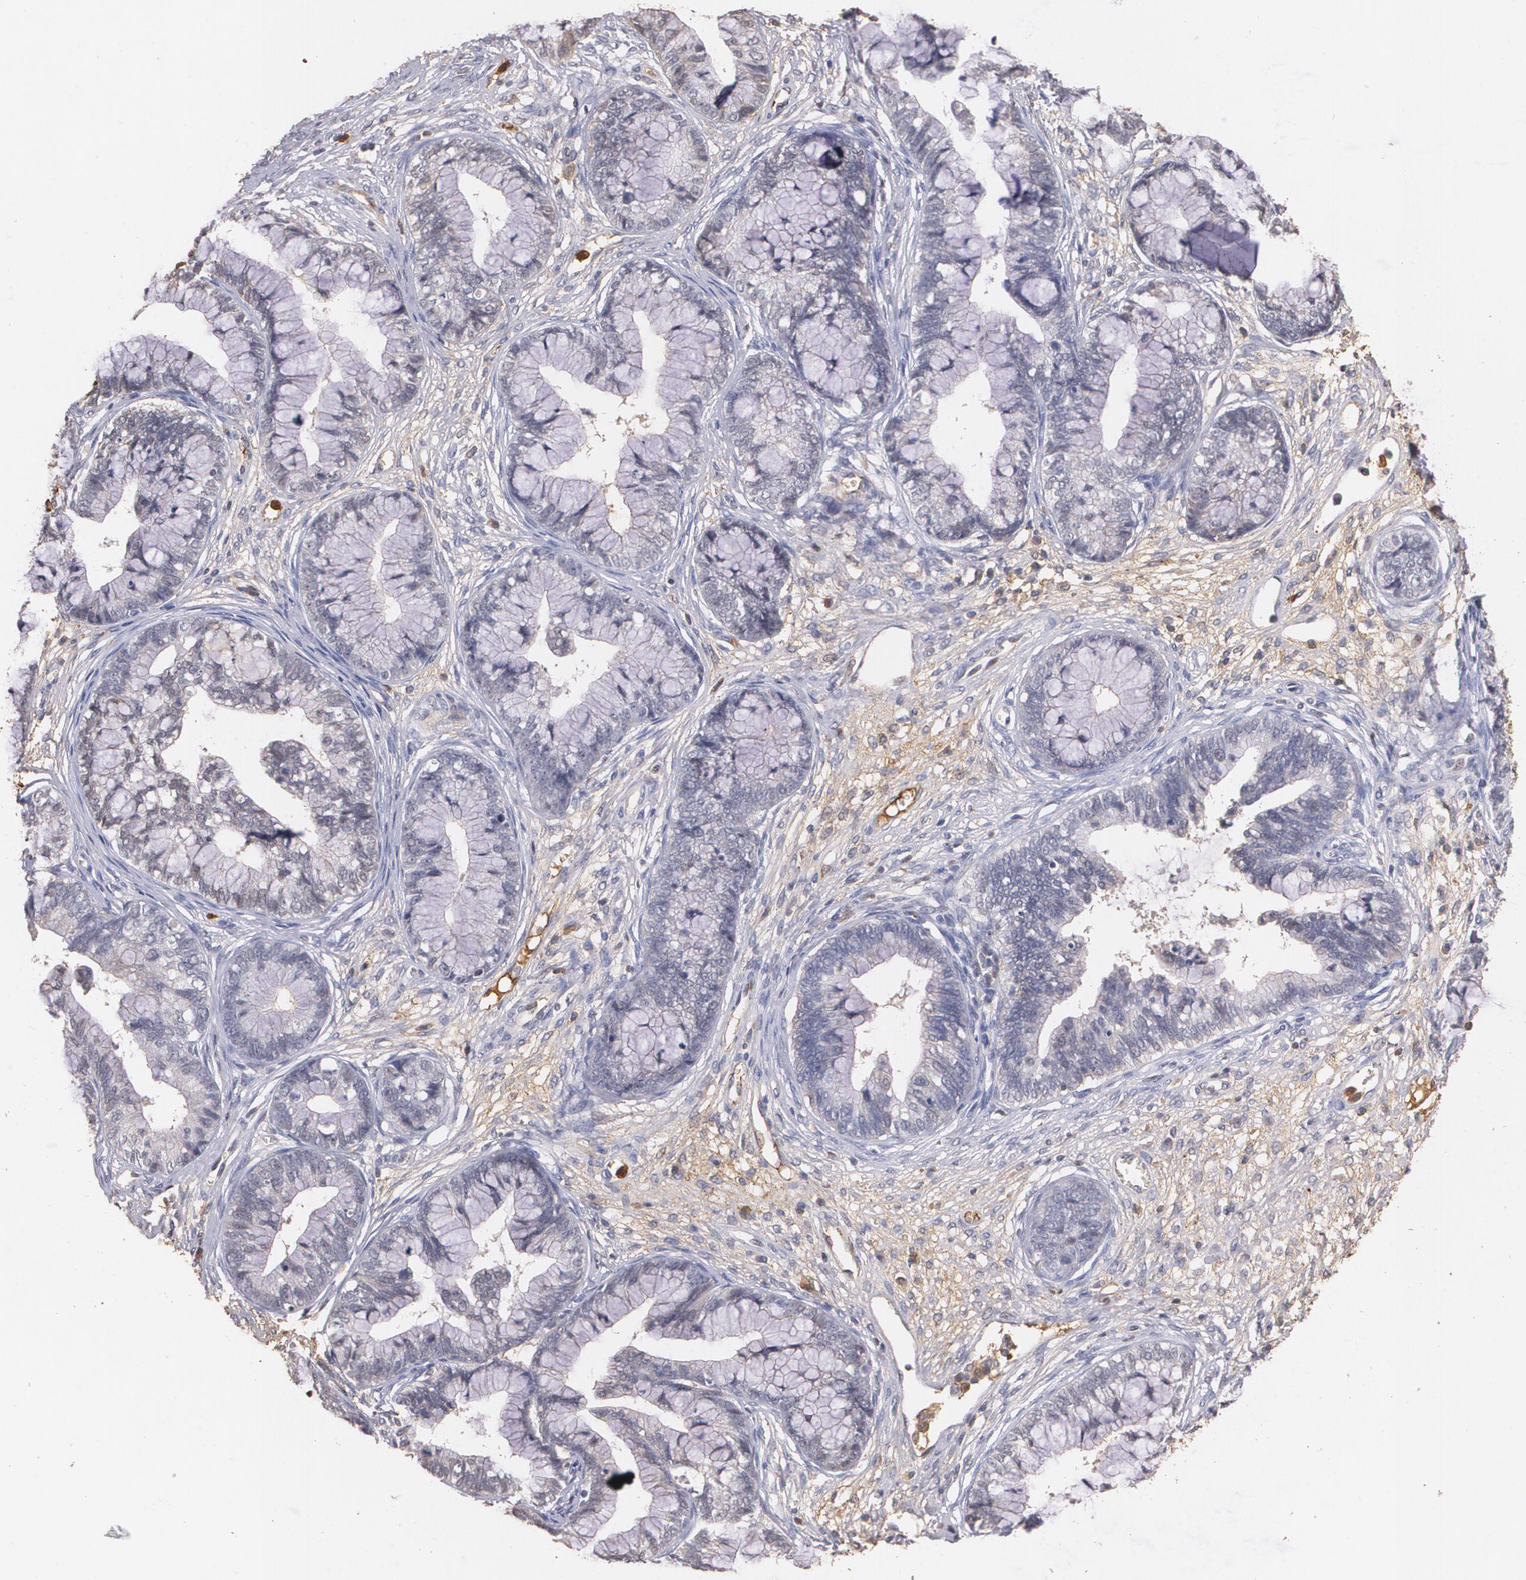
{"staining": {"intensity": "negative", "quantity": "none", "location": "none"}, "tissue": "cervical cancer", "cell_type": "Tumor cells", "image_type": "cancer", "snomed": [{"axis": "morphology", "description": "Adenocarcinoma, NOS"}, {"axis": "topography", "description": "Cervix"}], "caption": "Protein analysis of cervical adenocarcinoma exhibits no significant expression in tumor cells.", "gene": "PTS", "patient": {"sex": "female", "age": 44}}